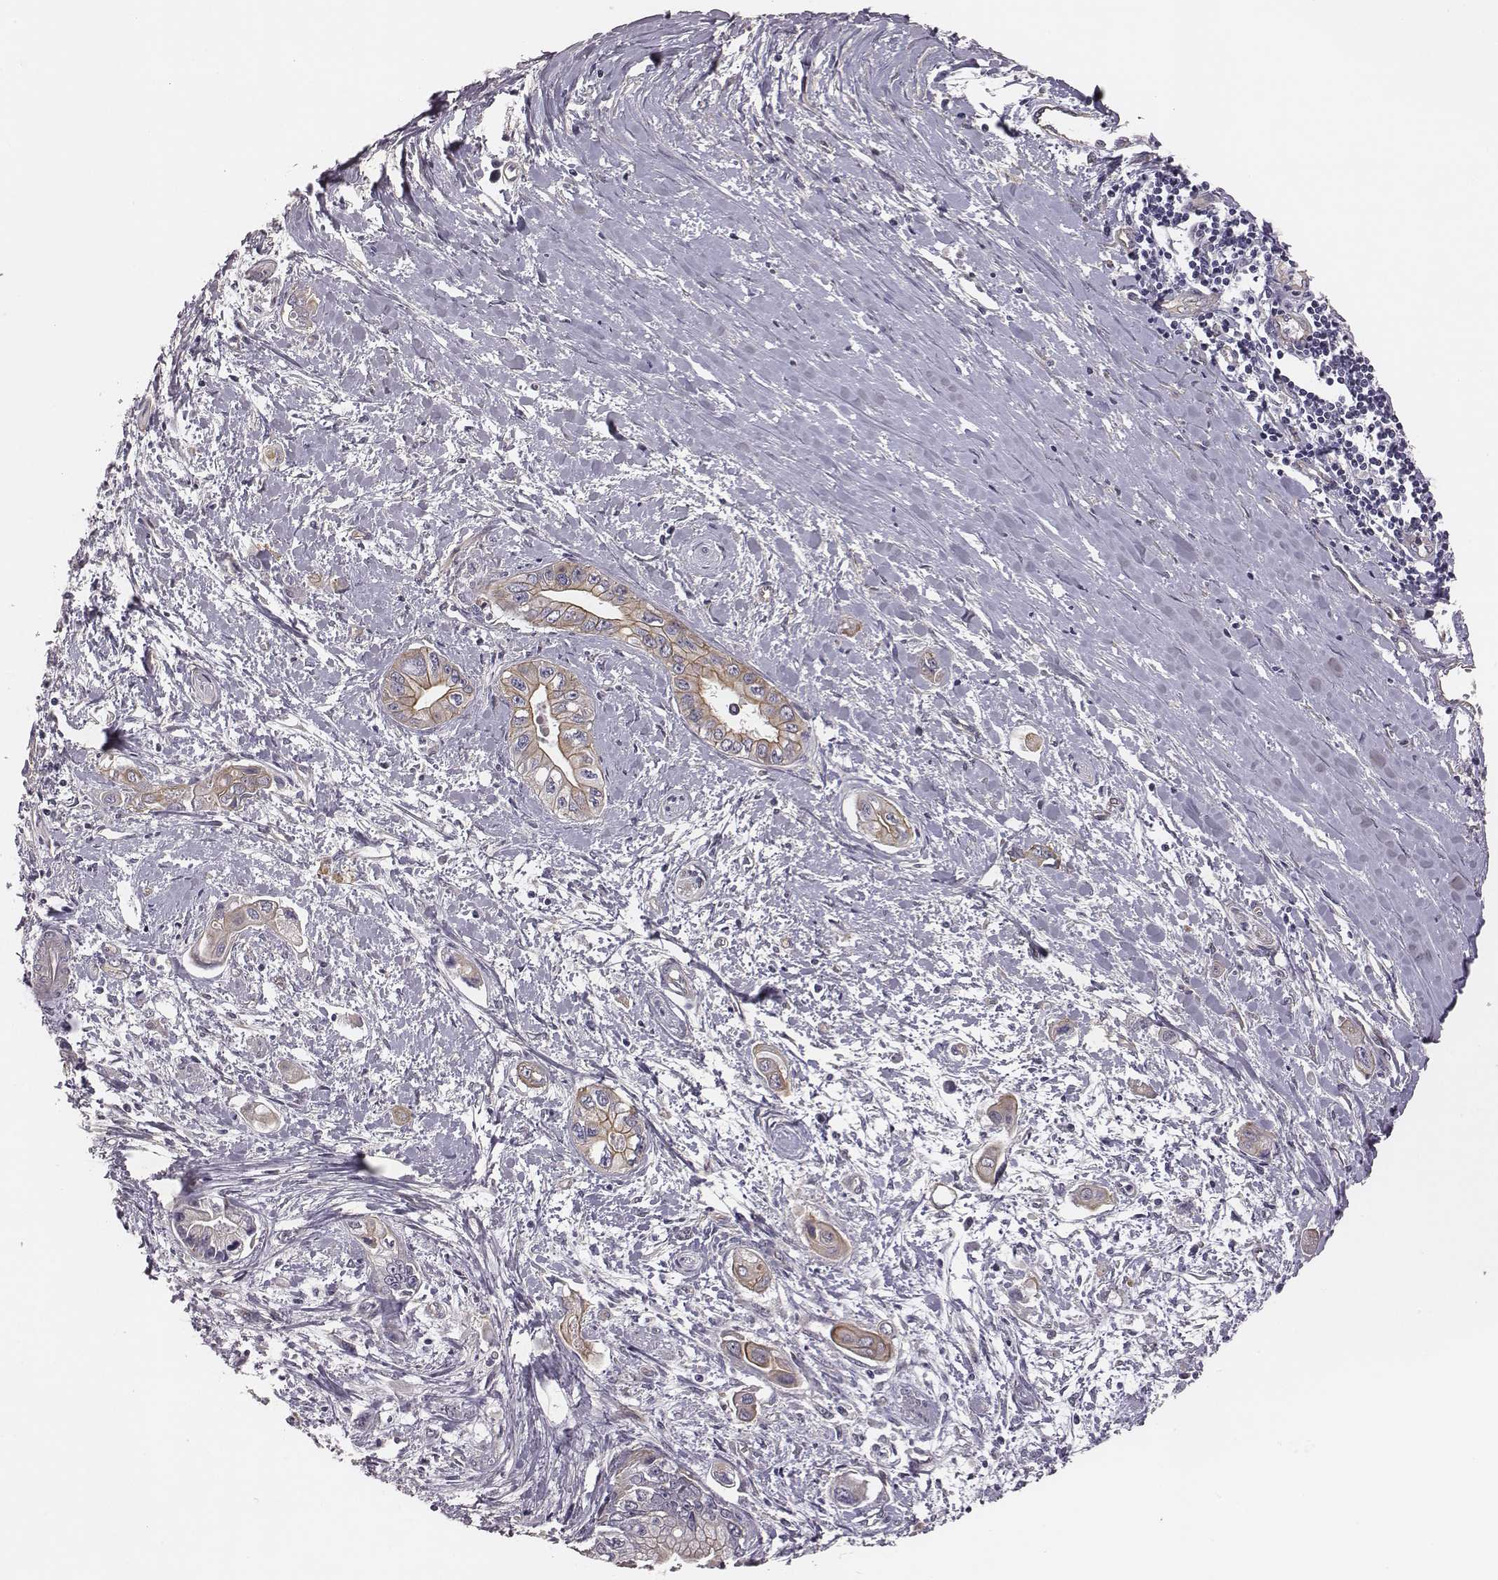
{"staining": {"intensity": "weak", "quantity": "<25%", "location": "cytoplasmic/membranous"}, "tissue": "pancreatic cancer", "cell_type": "Tumor cells", "image_type": "cancer", "snomed": [{"axis": "morphology", "description": "Adenocarcinoma, NOS"}, {"axis": "topography", "description": "Pancreas"}], "caption": "High magnification brightfield microscopy of pancreatic cancer (adenocarcinoma) stained with DAB (3,3'-diaminobenzidine) (brown) and counterstained with hematoxylin (blue): tumor cells show no significant expression.", "gene": "SCARF1", "patient": {"sex": "male", "age": 60}}